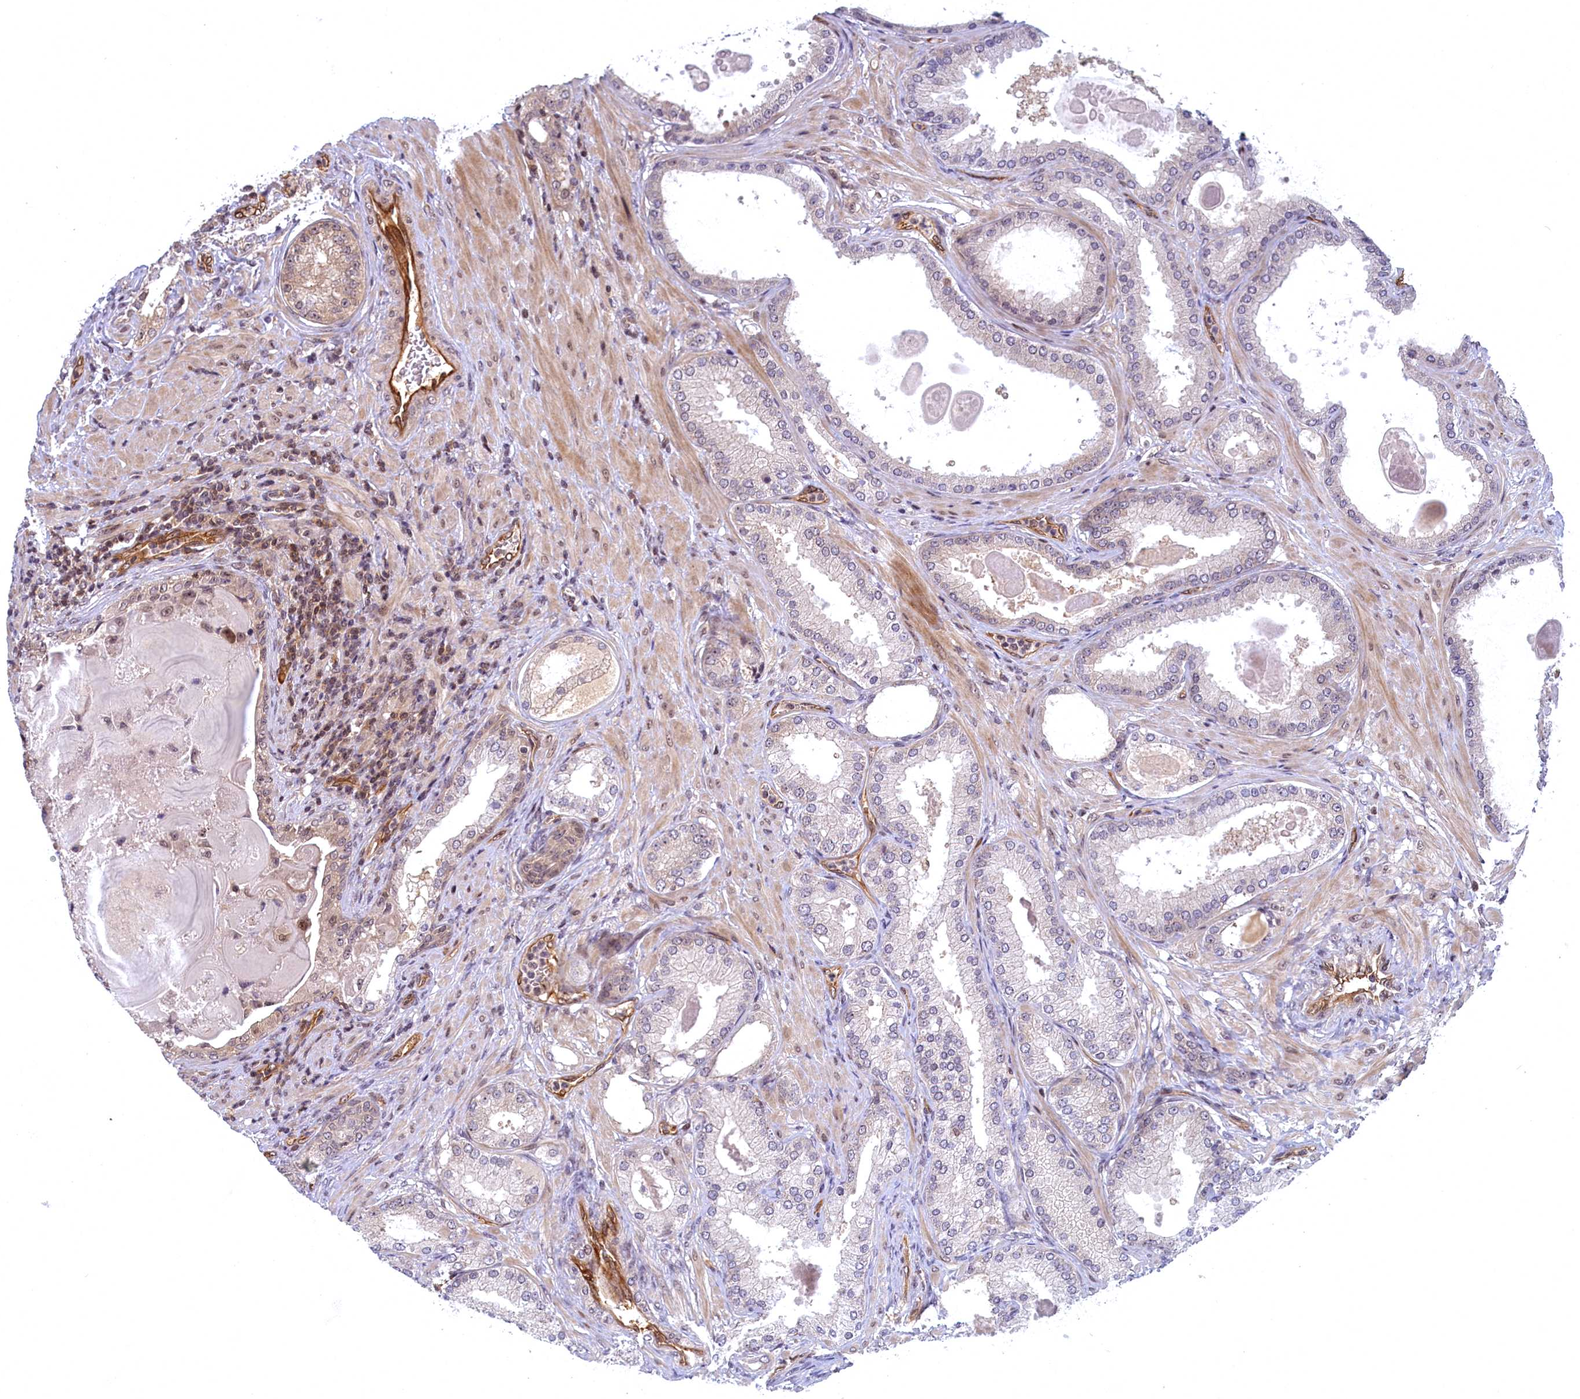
{"staining": {"intensity": "weak", "quantity": "25%-75%", "location": "cytoplasmic/membranous"}, "tissue": "prostate cancer", "cell_type": "Tumor cells", "image_type": "cancer", "snomed": [{"axis": "morphology", "description": "Adenocarcinoma, Low grade"}, {"axis": "topography", "description": "Prostate"}], "caption": "Low-grade adenocarcinoma (prostate) stained for a protein shows weak cytoplasmic/membranous positivity in tumor cells.", "gene": "SNRK", "patient": {"sex": "male", "age": 59}}